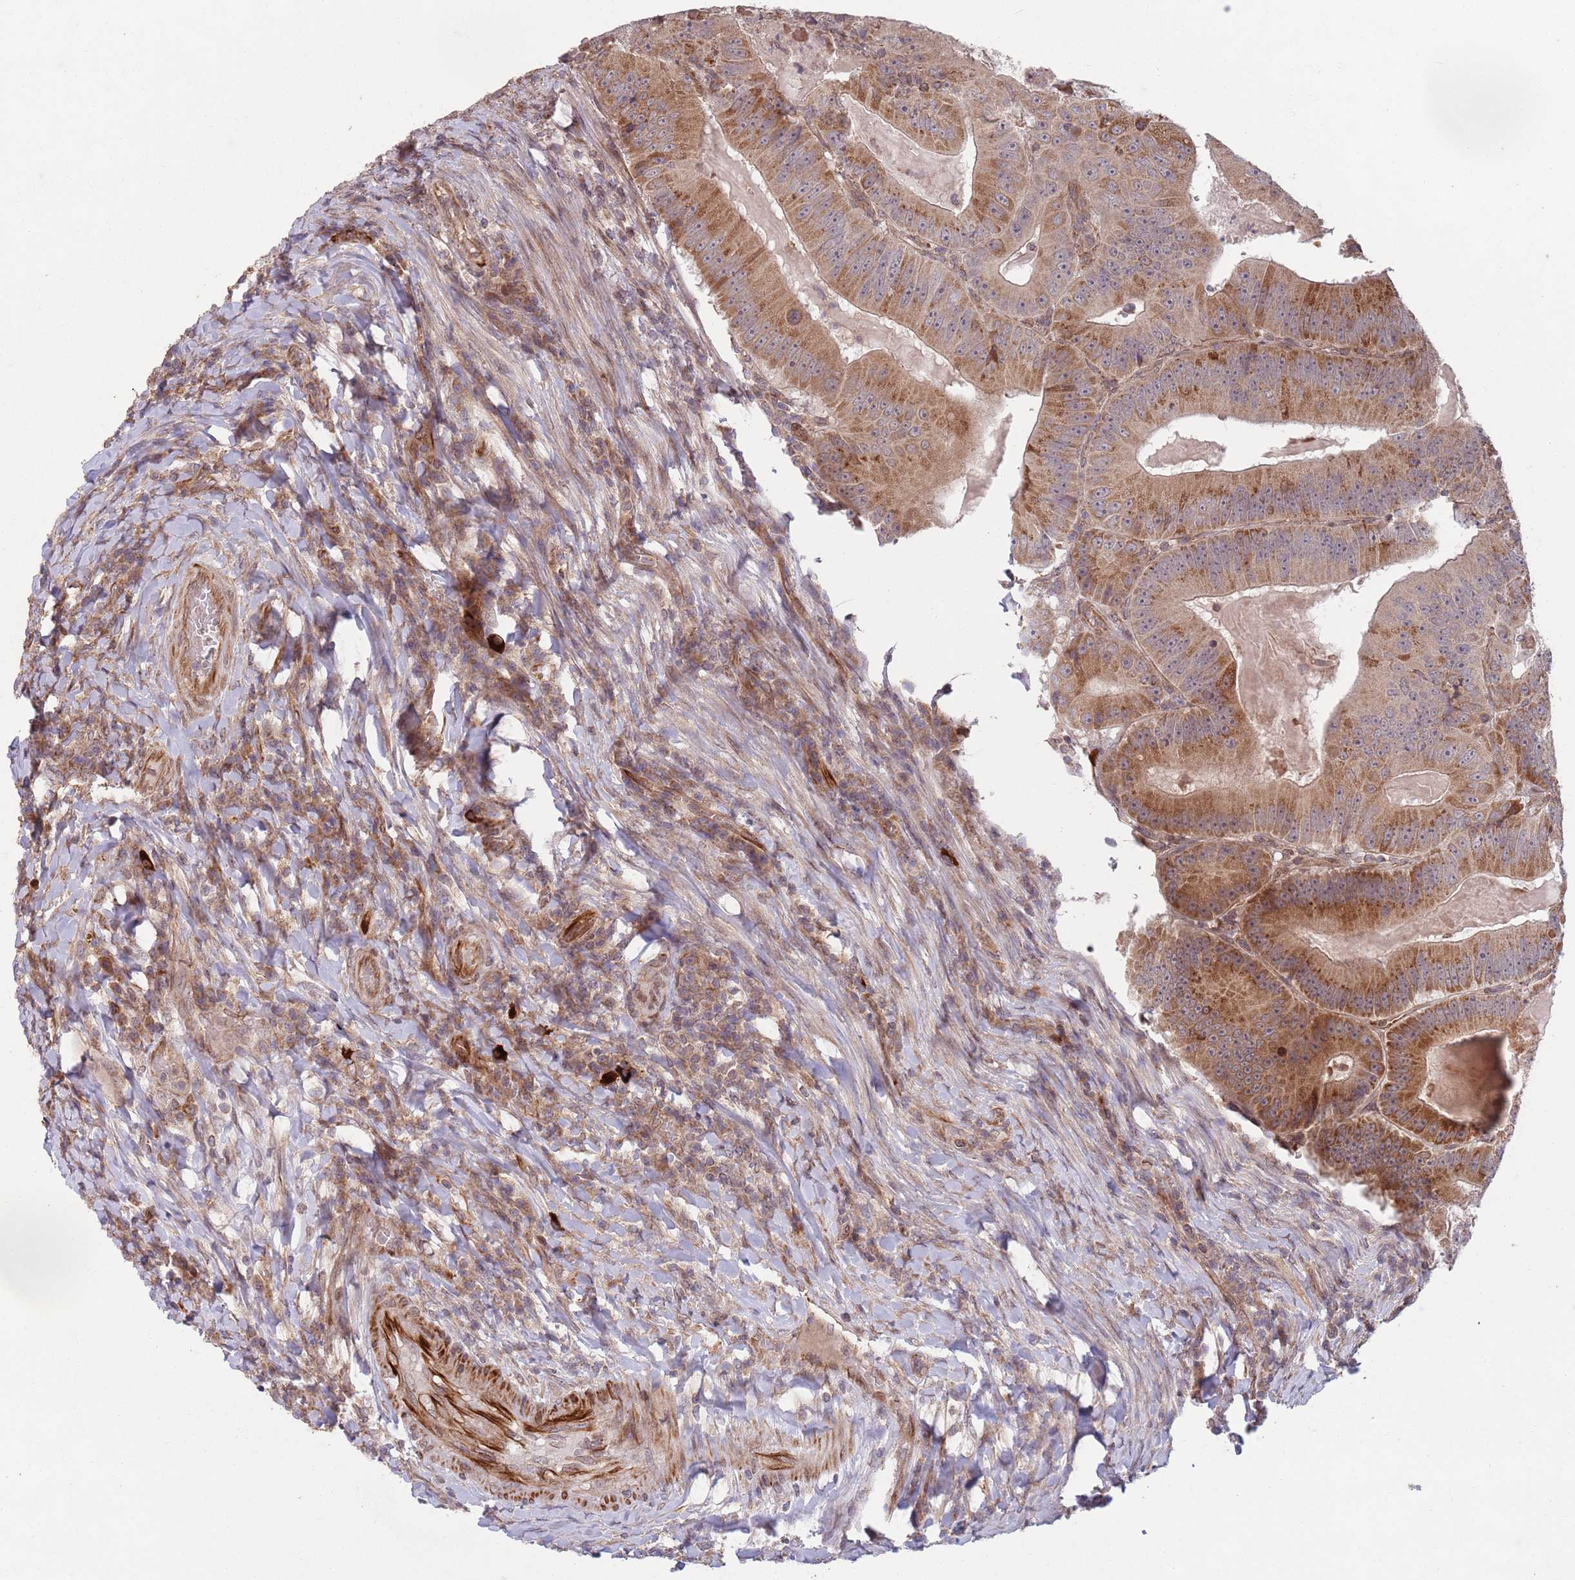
{"staining": {"intensity": "strong", "quantity": "25%-75%", "location": "cytoplasmic/membranous"}, "tissue": "colorectal cancer", "cell_type": "Tumor cells", "image_type": "cancer", "snomed": [{"axis": "morphology", "description": "Adenocarcinoma, NOS"}, {"axis": "topography", "description": "Colon"}], "caption": "Immunohistochemistry (IHC) of colorectal cancer displays high levels of strong cytoplasmic/membranous positivity in about 25%-75% of tumor cells.", "gene": "CHD9", "patient": {"sex": "female", "age": 86}}